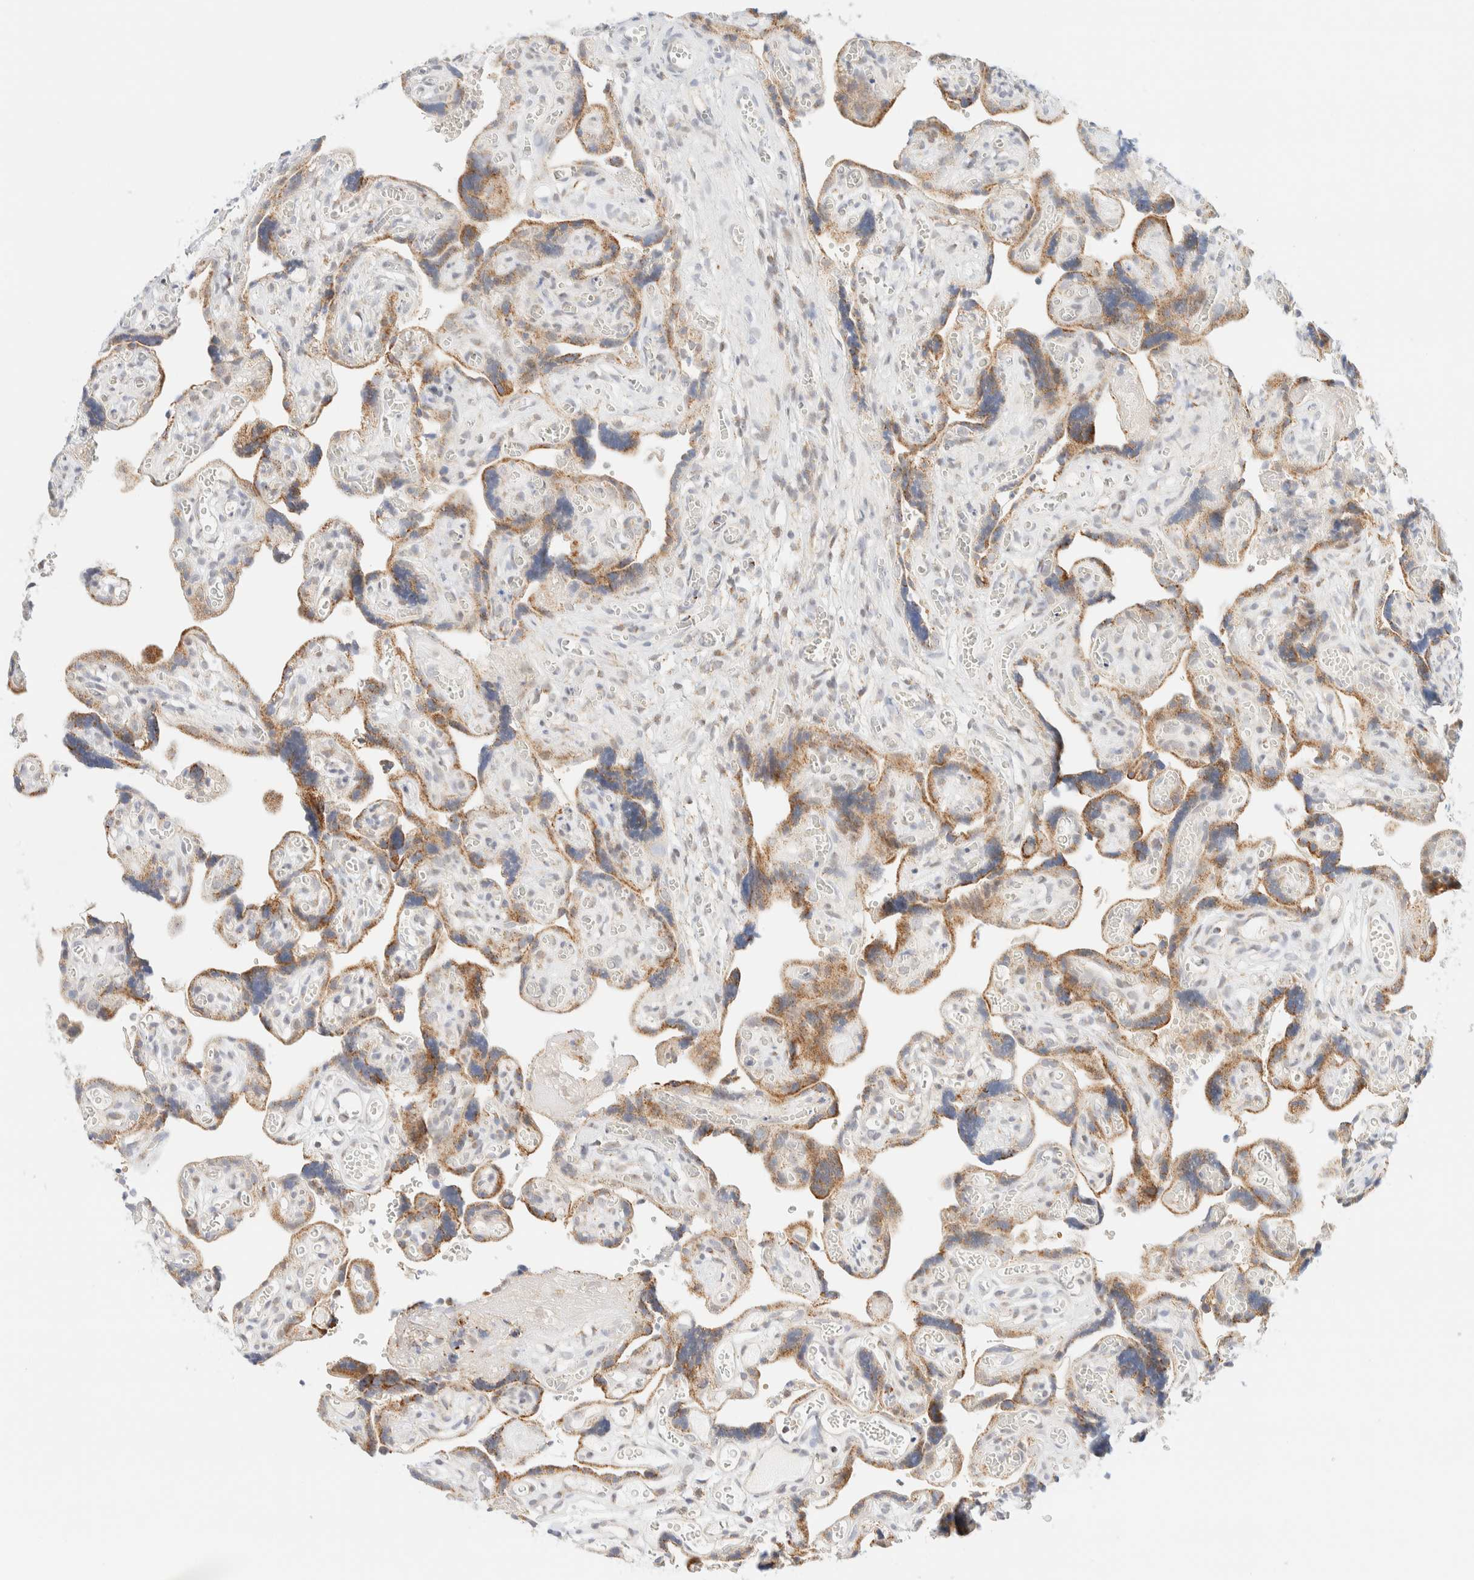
{"staining": {"intensity": "moderate", "quantity": ">75%", "location": "cytoplasmic/membranous"}, "tissue": "placenta", "cell_type": "Trophoblastic cells", "image_type": "normal", "snomed": [{"axis": "morphology", "description": "Normal tissue, NOS"}, {"axis": "topography", "description": "Placenta"}], "caption": "Protein analysis of unremarkable placenta shows moderate cytoplasmic/membranous positivity in approximately >75% of trophoblastic cells.", "gene": "PPM1K", "patient": {"sex": "female", "age": 30}}